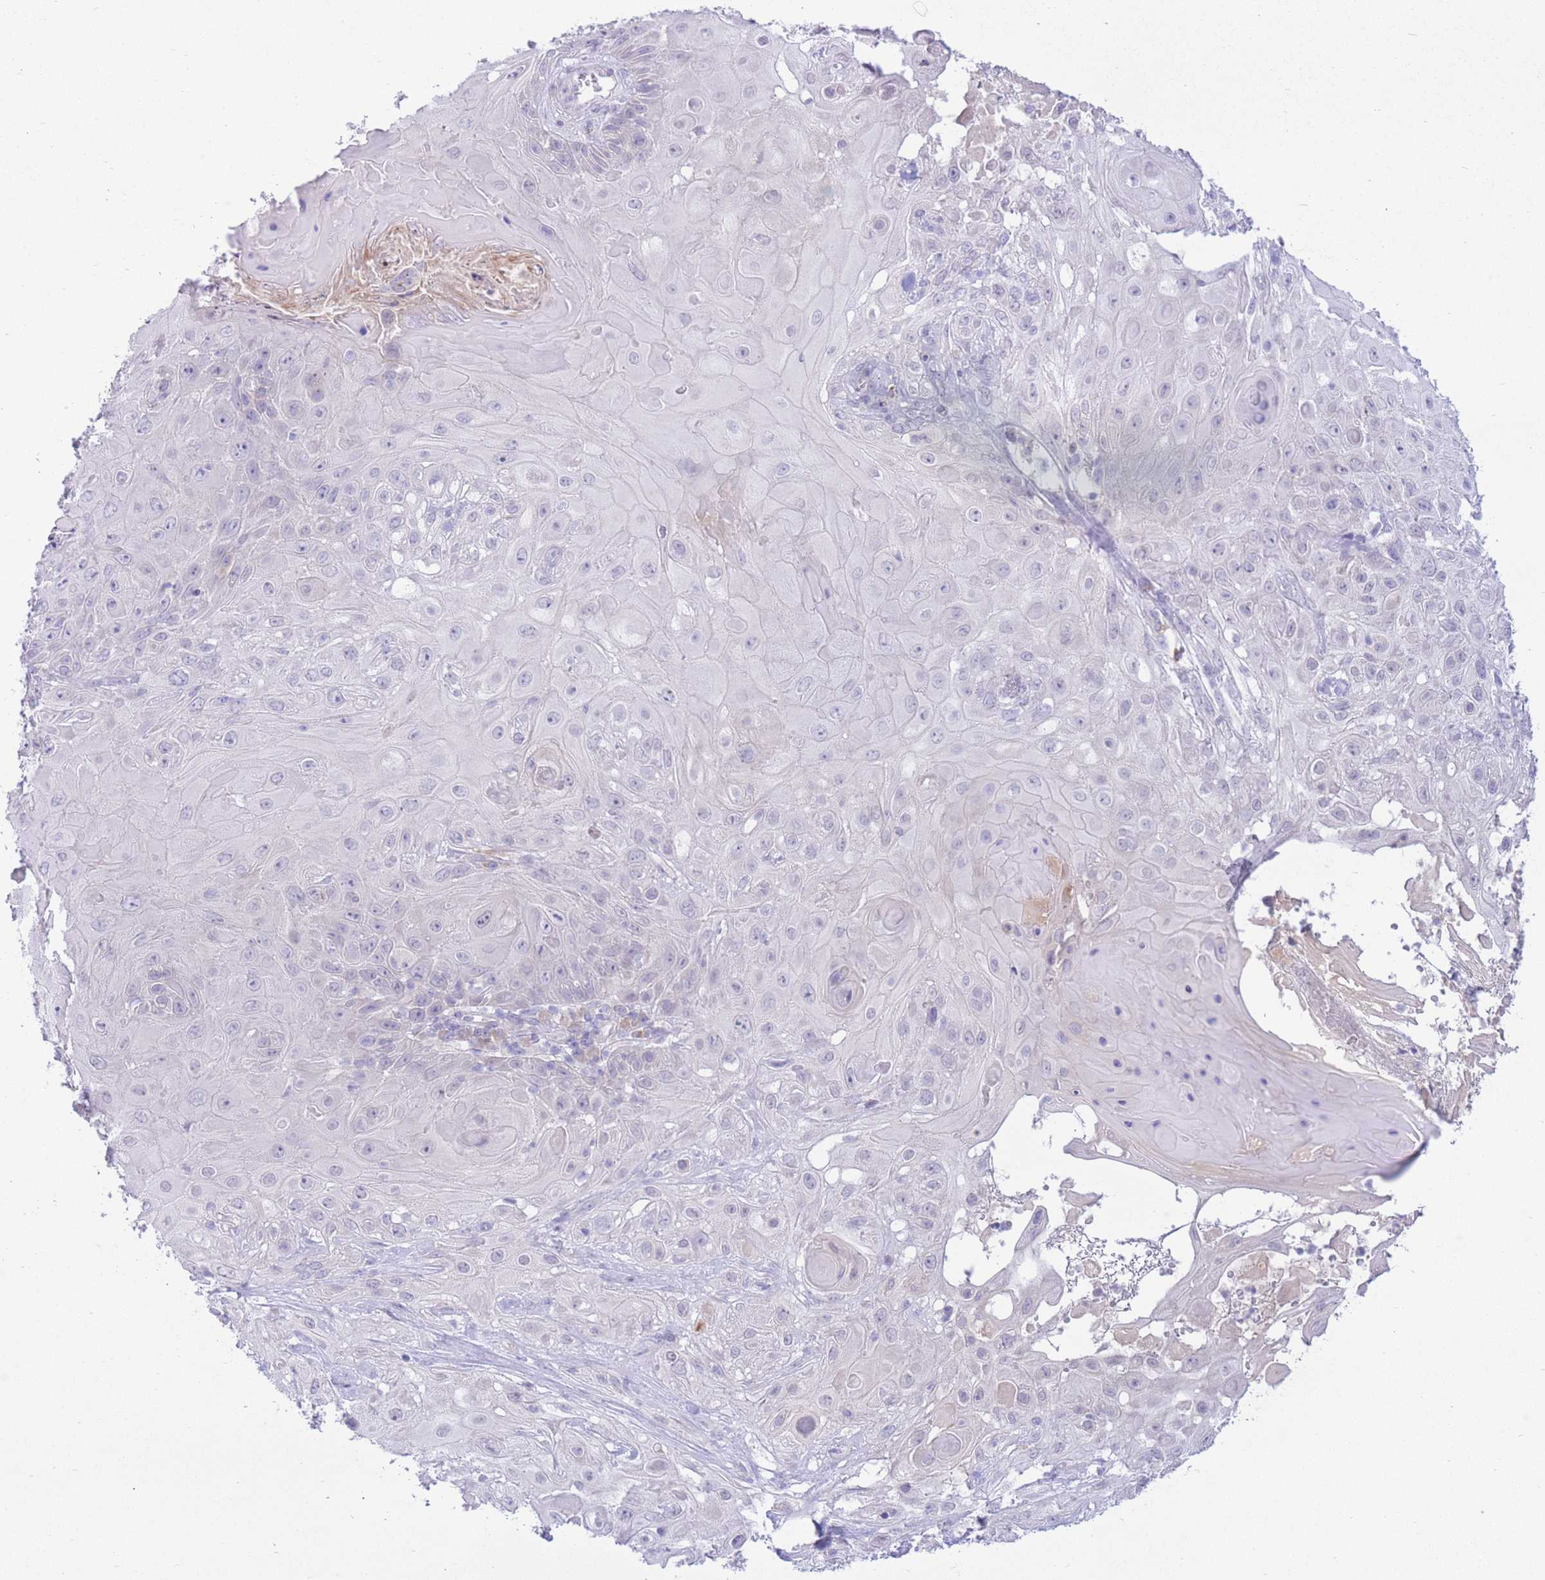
{"staining": {"intensity": "negative", "quantity": "none", "location": "none"}, "tissue": "skin cancer", "cell_type": "Tumor cells", "image_type": "cancer", "snomed": [{"axis": "morphology", "description": "Normal tissue, NOS"}, {"axis": "morphology", "description": "Squamous cell carcinoma, NOS"}, {"axis": "topography", "description": "Skin"}, {"axis": "topography", "description": "Cartilage tissue"}], "caption": "An IHC micrograph of skin squamous cell carcinoma is shown. There is no staining in tumor cells of skin squamous cell carcinoma.", "gene": "RPL39L", "patient": {"sex": "female", "age": 79}}